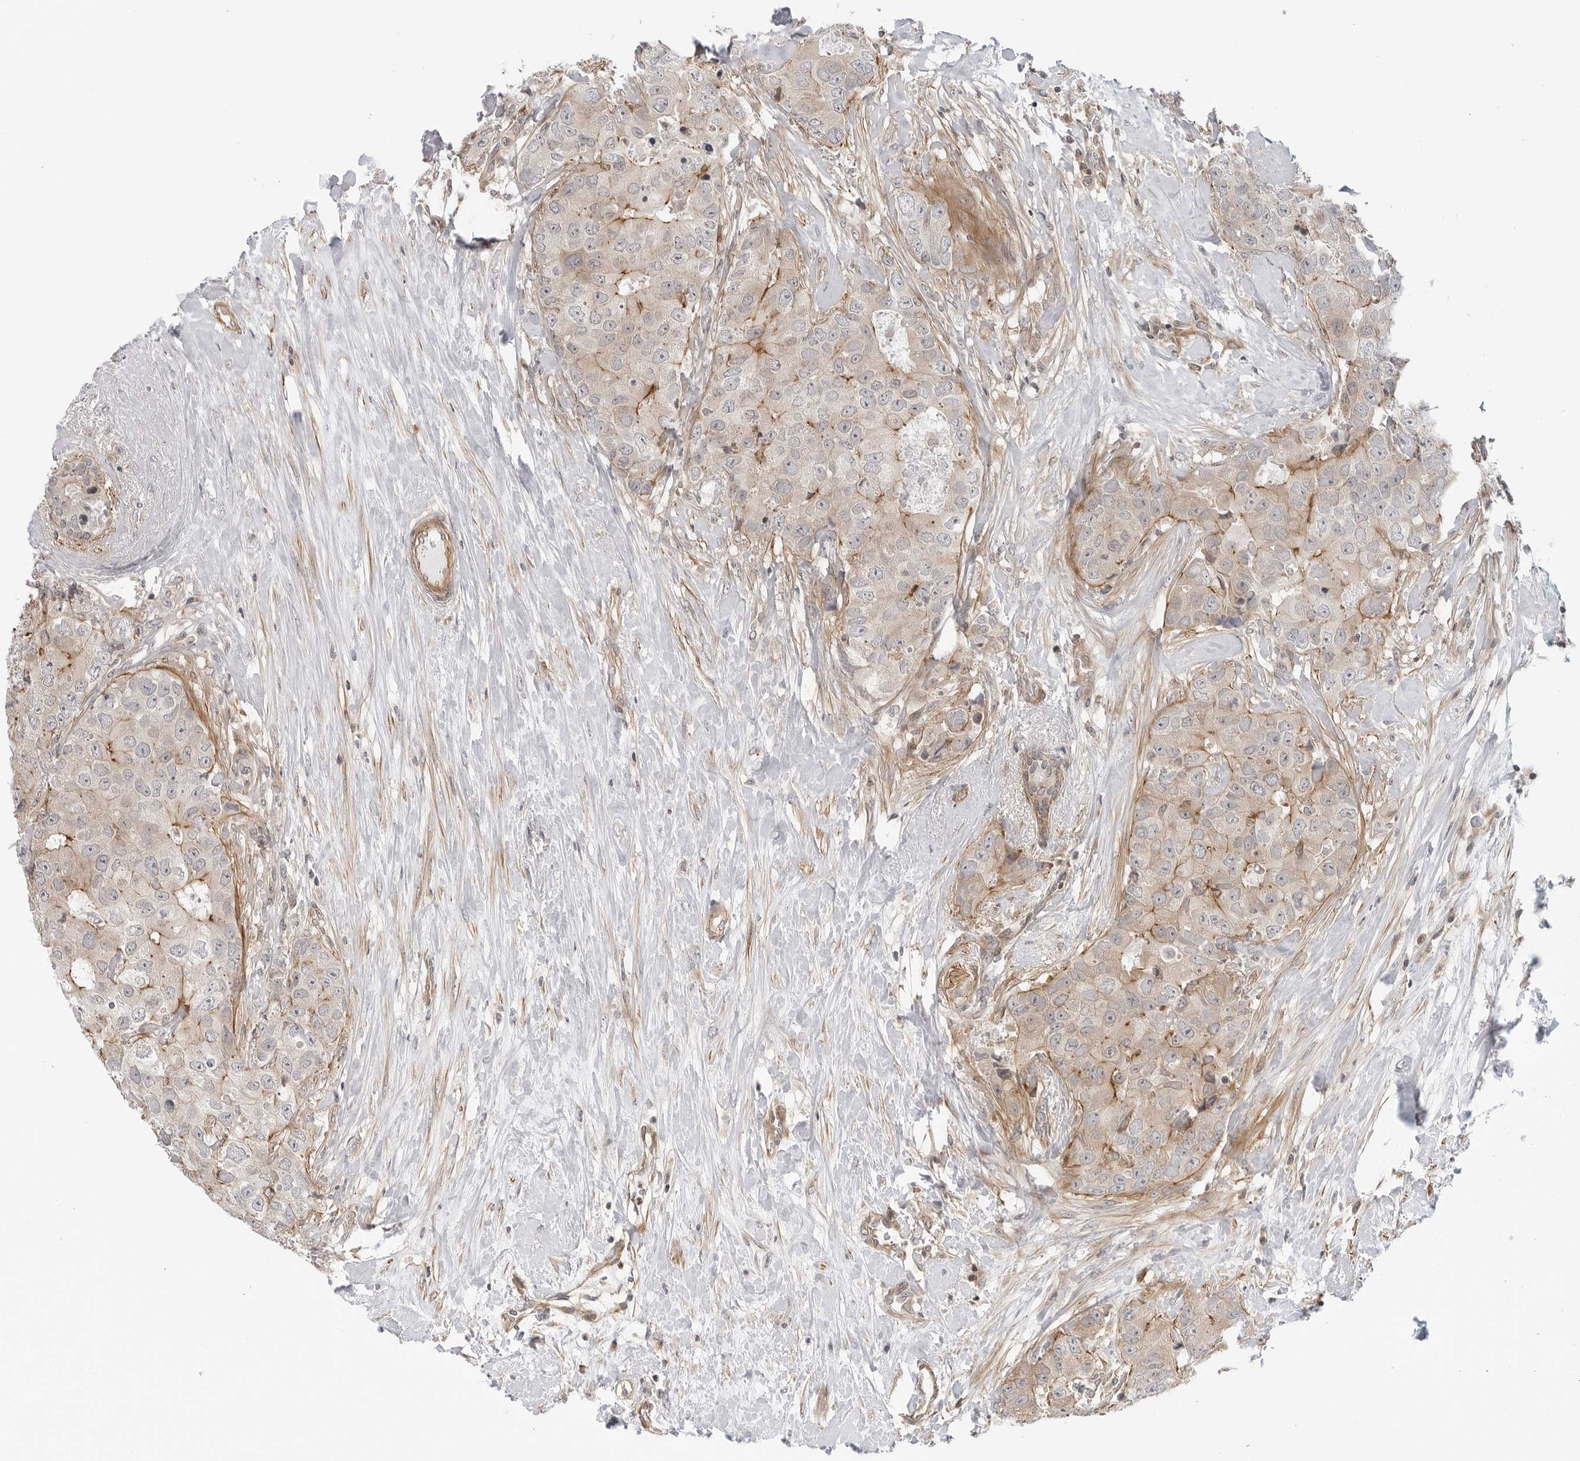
{"staining": {"intensity": "moderate", "quantity": "<25%", "location": "cytoplasmic/membranous"}, "tissue": "breast cancer", "cell_type": "Tumor cells", "image_type": "cancer", "snomed": [{"axis": "morphology", "description": "Duct carcinoma"}, {"axis": "topography", "description": "Breast"}], "caption": "Approximately <25% of tumor cells in breast cancer show moderate cytoplasmic/membranous protein staining as visualized by brown immunohistochemical staining.", "gene": "STXBP3", "patient": {"sex": "female", "age": 62}}